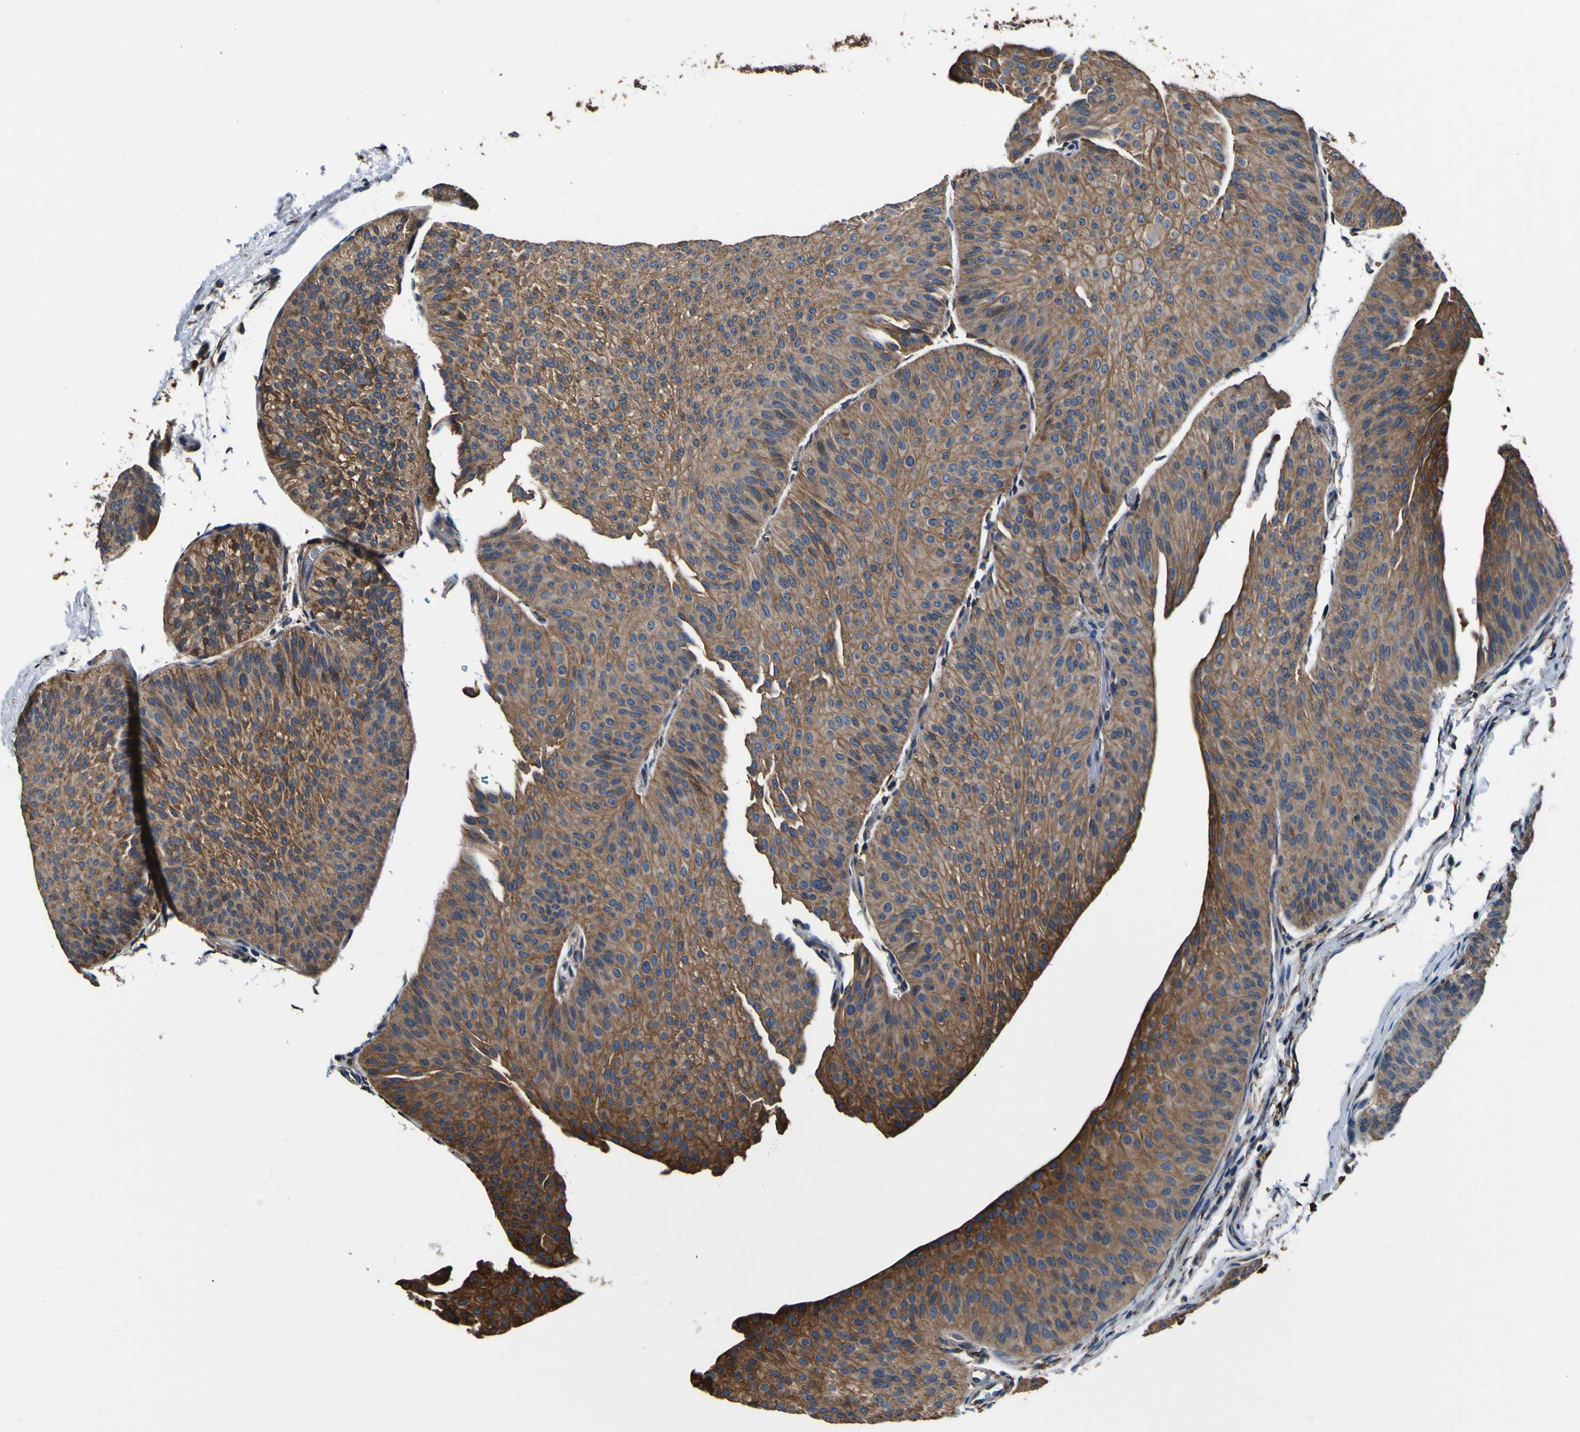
{"staining": {"intensity": "moderate", "quantity": ">75%", "location": "cytoplasmic/membranous"}, "tissue": "urothelial cancer", "cell_type": "Tumor cells", "image_type": "cancer", "snomed": [{"axis": "morphology", "description": "Urothelial carcinoma, Low grade"}, {"axis": "topography", "description": "Urinary bladder"}], "caption": "This is an image of immunohistochemistry (IHC) staining of urothelial cancer, which shows moderate expression in the cytoplasmic/membranous of tumor cells.", "gene": "INPP5A", "patient": {"sex": "female", "age": 60}}